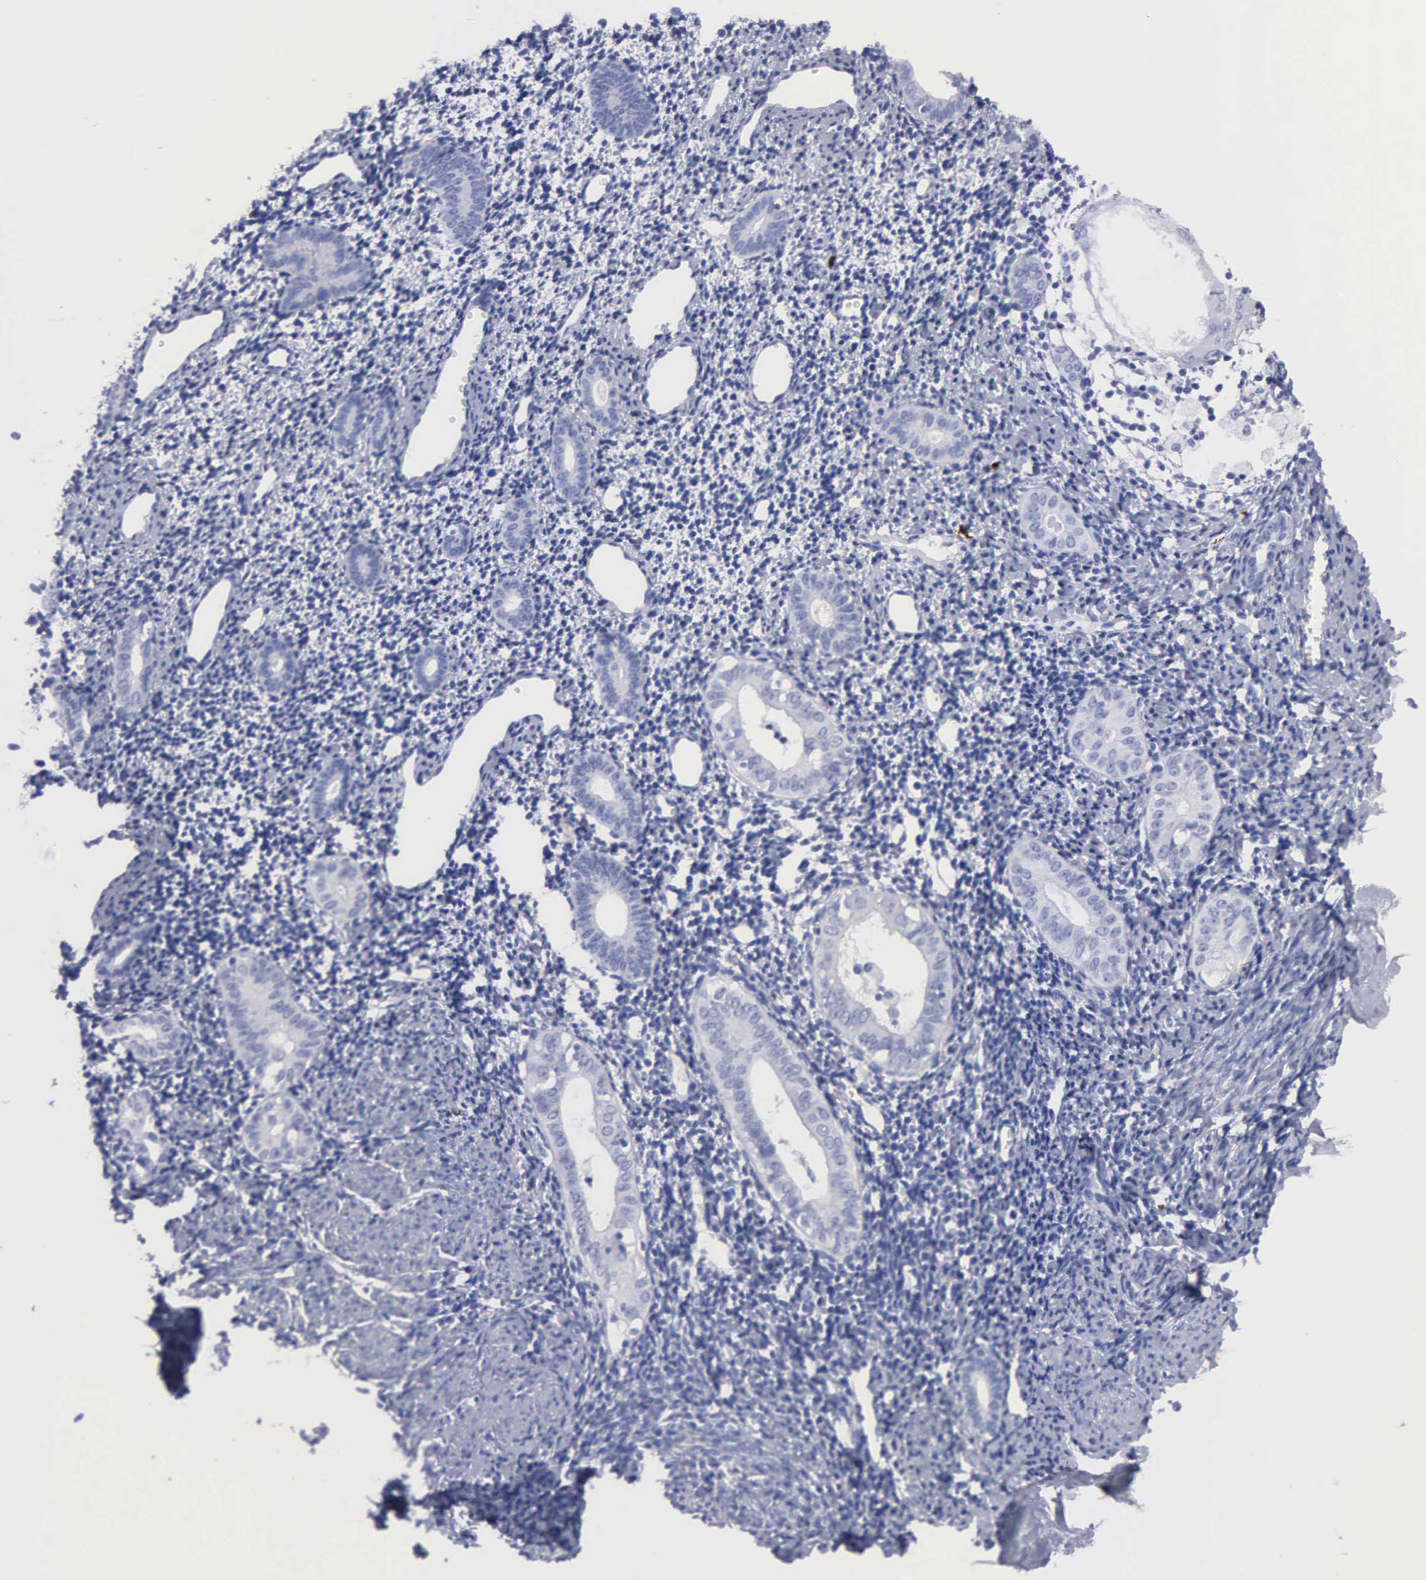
{"staining": {"intensity": "negative", "quantity": "none", "location": "none"}, "tissue": "endometrium", "cell_type": "Cells in endometrial stroma", "image_type": "normal", "snomed": [{"axis": "morphology", "description": "Normal tissue, NOS"}, {"axis": "morphology", "description": "Neoplasm, benign, NOS"}, {"axis": "topography", "description": "Uterus"}], "caption": "DAB (3,3'-diaminobenzidine) immunohistochemical staining of unremarkable endometrium displays no significant expression in cells in endometrial stroma.", "gene": "CTSG", "patient": {"sex": "female", "age": 55}}